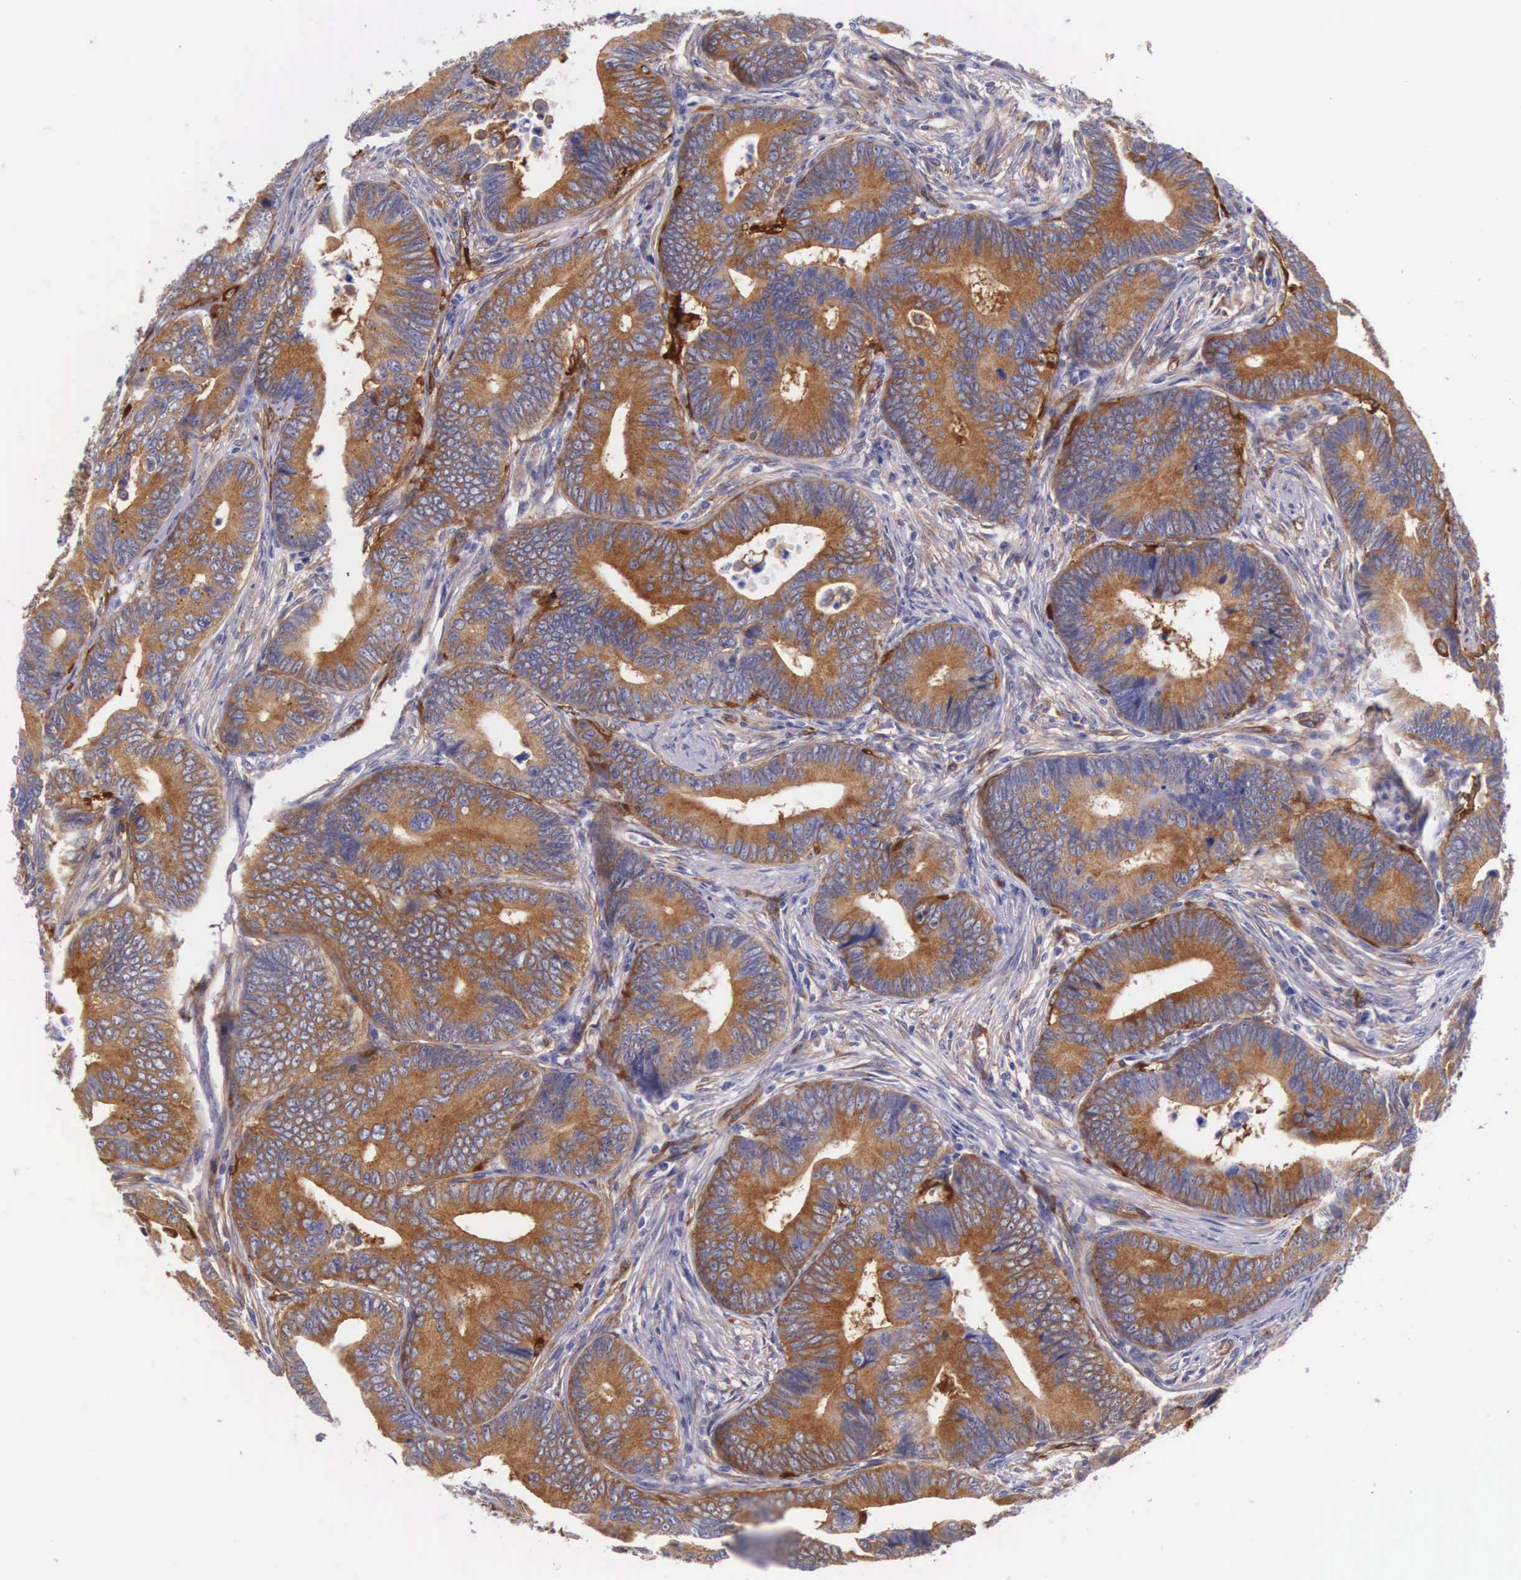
{"staining": {"intensity": "strong", "quantity": ">75%", "location": "cytoplasmic/membranous"}, "tissue": "colorectal cancer", "cell_type": "Tumor cells", "image_type": "cancer", "snomed": [{"axis": "morphology", "description": "Adenocarcinoma, NOS"}, {"axis": "topography", "description": "Colon"}], "caption": "Immunohistochemistry image of colorectal cancer stained for a protein (brown), which exhibits high levels of strong cytoplasmic/membranous staining in about >75% of tumor cells.", "gene": "BCAR1", "patient": {"sex": "female", "age": 78}}